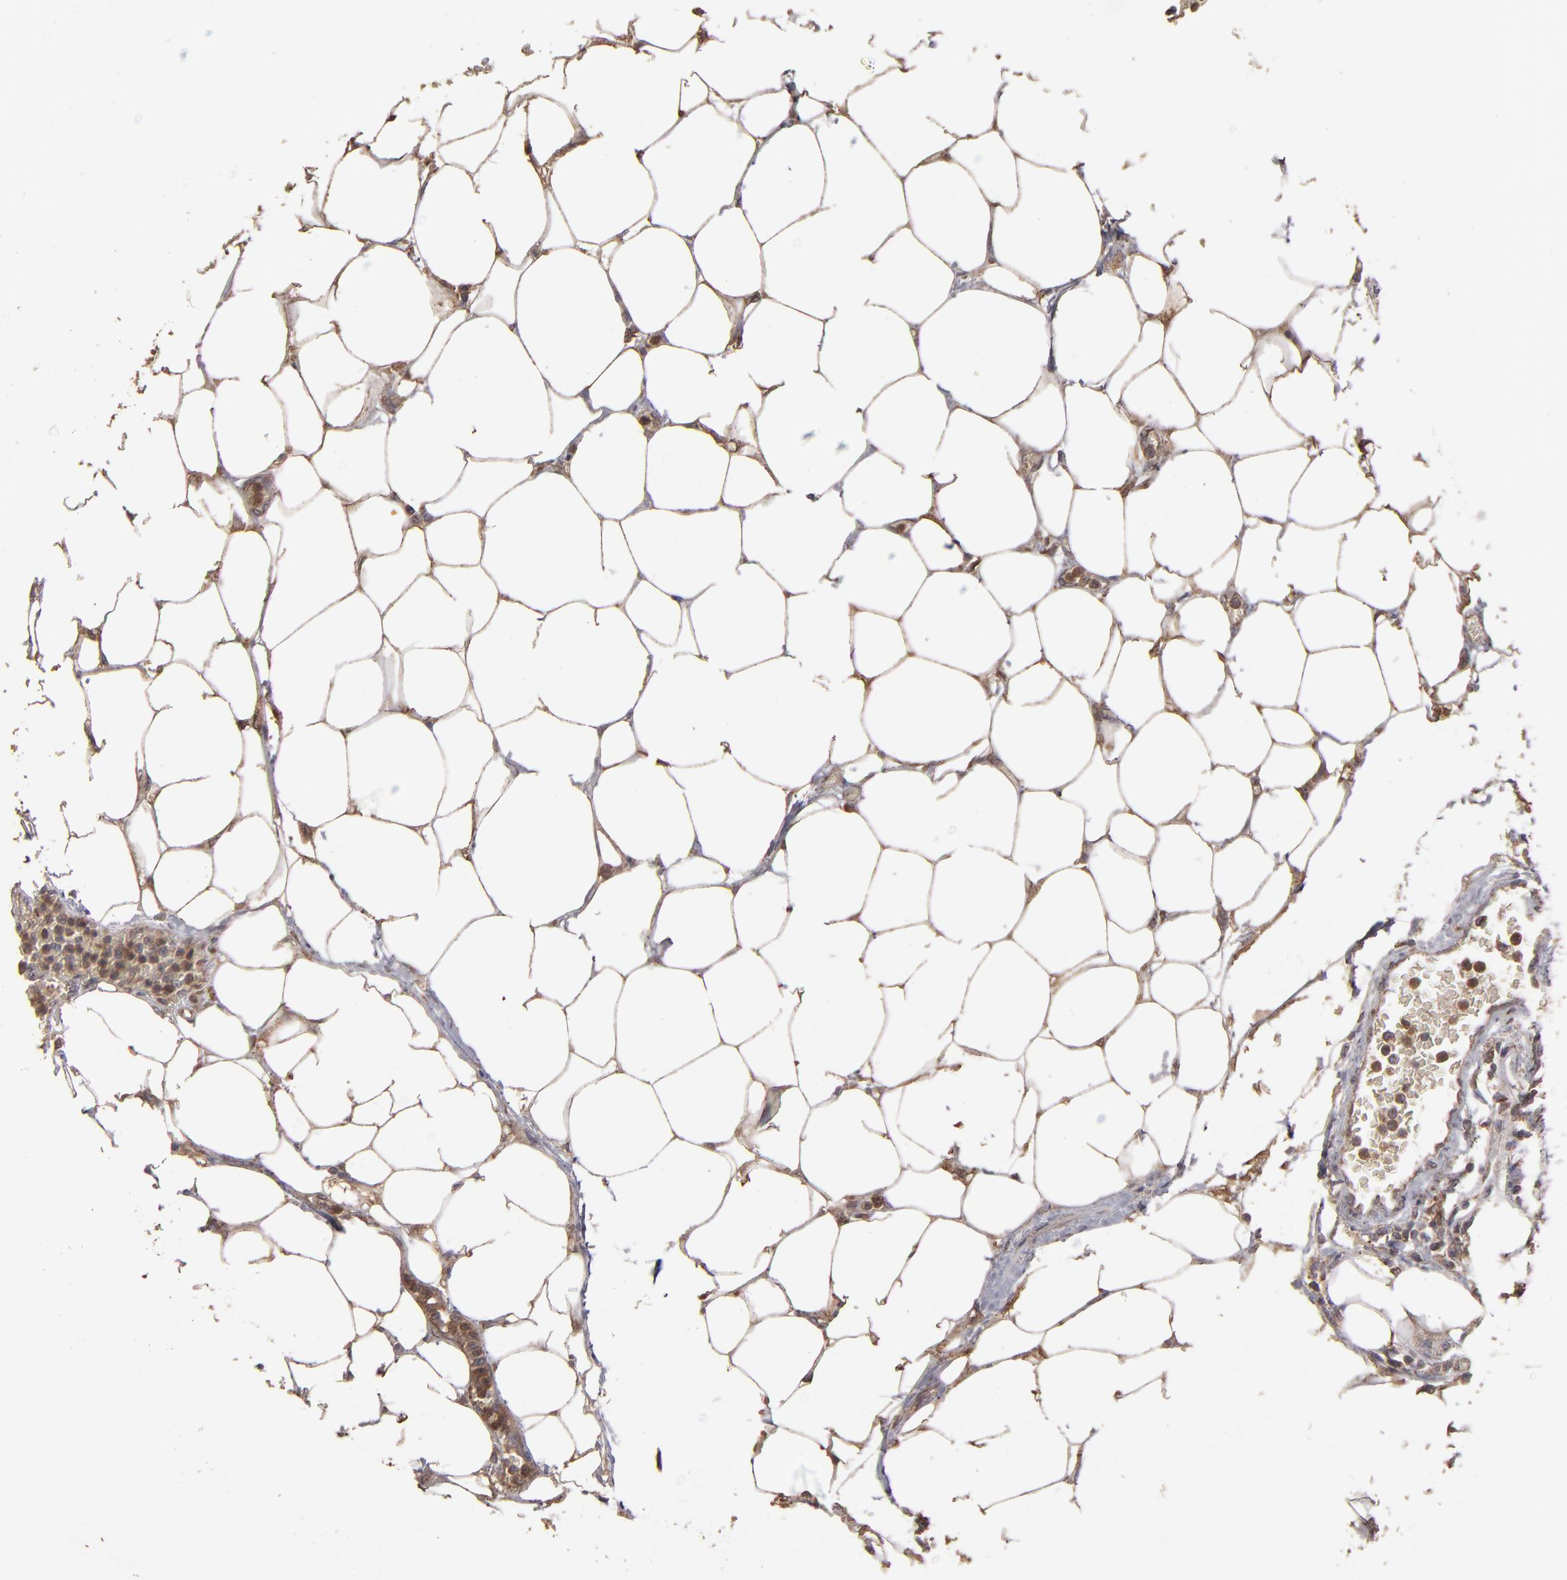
{"staining": {"intensity": "weak", "quantity": ">75%", "location": "cytoplasmic/membranous"}, "tissue": "colorectal cancer", "cell_type": "Tumor cells", "image_type": "cancer", "snomed": [{"axis": "morphology", "description": "Adenocarcinoma, NOS"}, {"axis": "topography", "description": "Colon"}], "caption": "High-power microscopy captured an immunohistochemistry (IHC) histopathology image of colorectal adenocarcinoma, revealing weak cytoplasmic/membranous expression in about >75% of tumor cells.", "gene": "MMP2", "patient": {"sex": "female", "age": 86}}